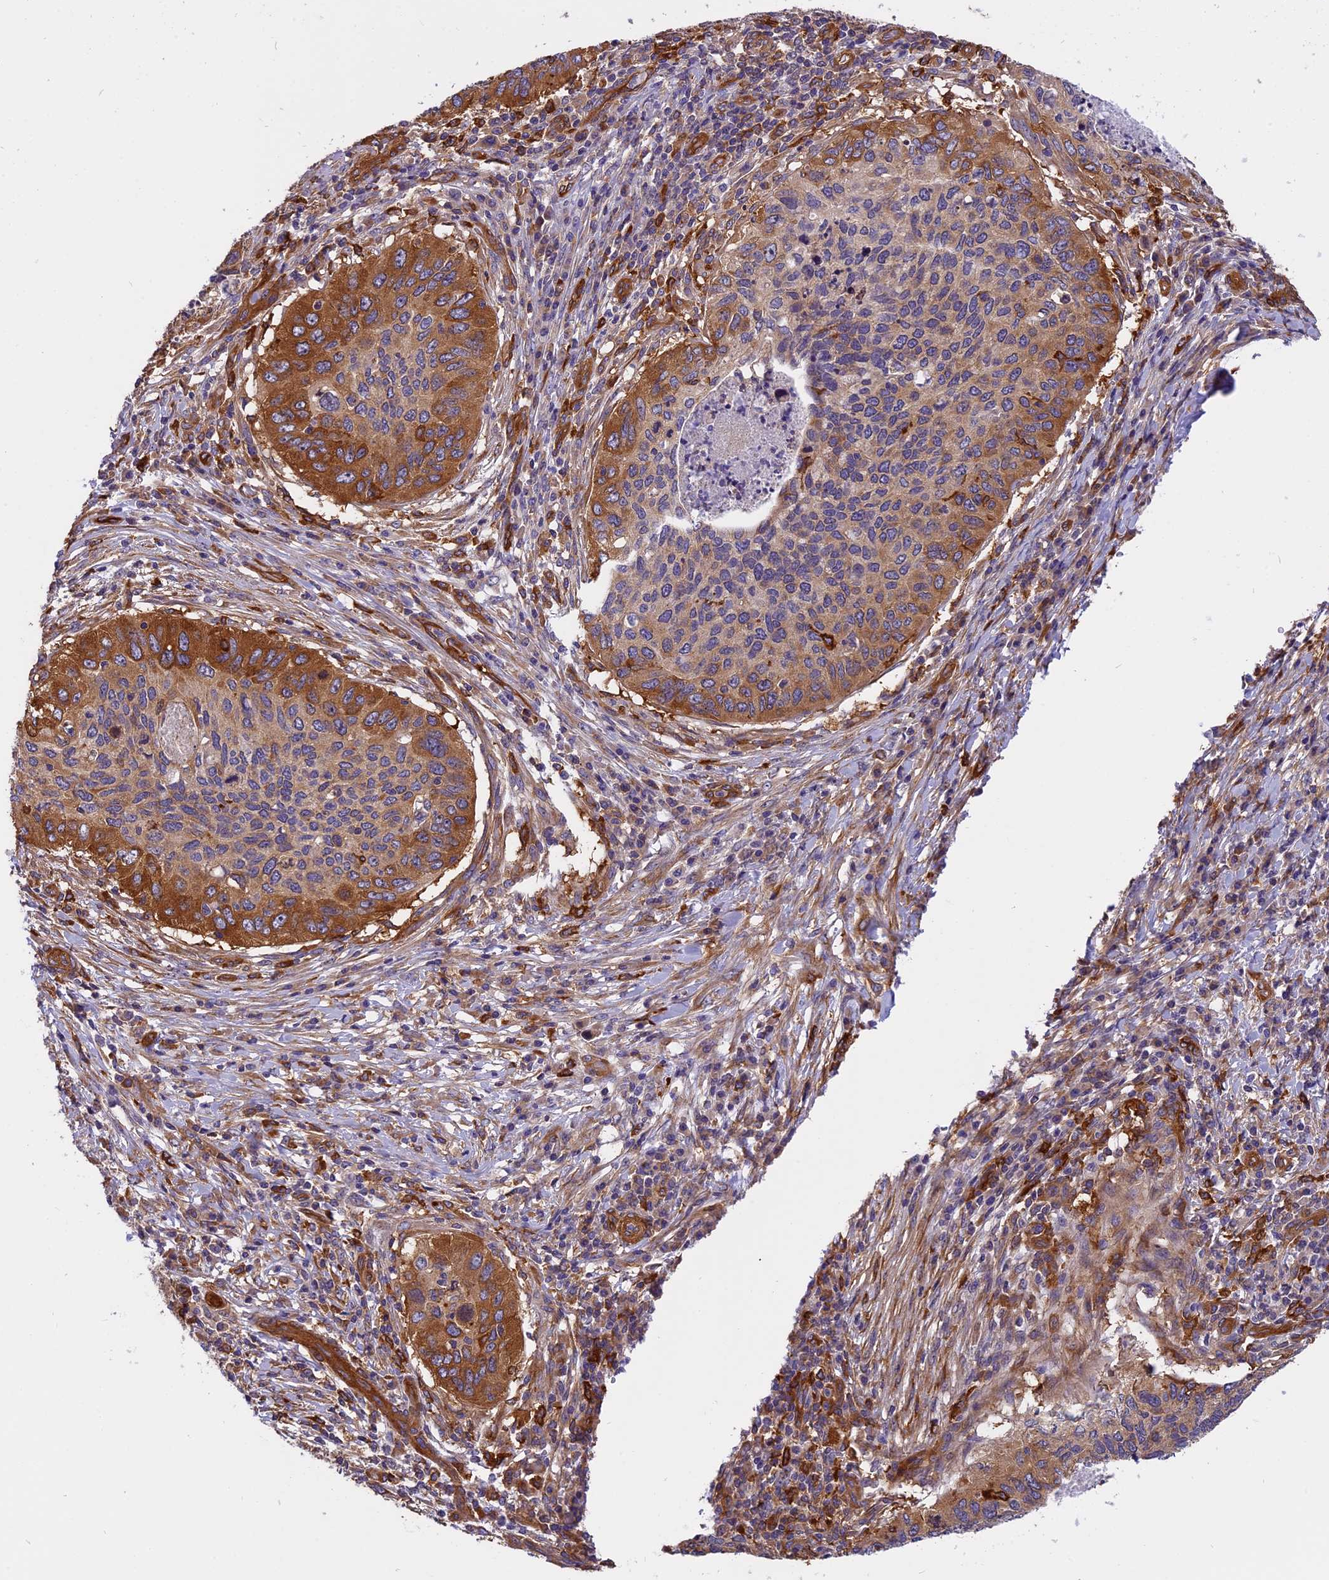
{"staining": {"intensity": "moderate", "quantity": "25%-75%", "location": "cytoplasmic/membranous"}, "tissue": "cervical cancer", "cell_type": "Tumor cells", "image_type": "cancer", "snomed": [{"axis": "morphology", "description": "Squamous cell carcinoma, NOS"}, {"axis": "topography", "description": "Cervix"}], "caption": "This image demonstrates IHC staining of cervical squamous cell carcinoma, with medium moderate cytoplasmic/membranous positivity in approximately 25%-75% of tumor cells.", "gene": "EHBP1L1", "patient": {"sex": "female", "age": 38}}